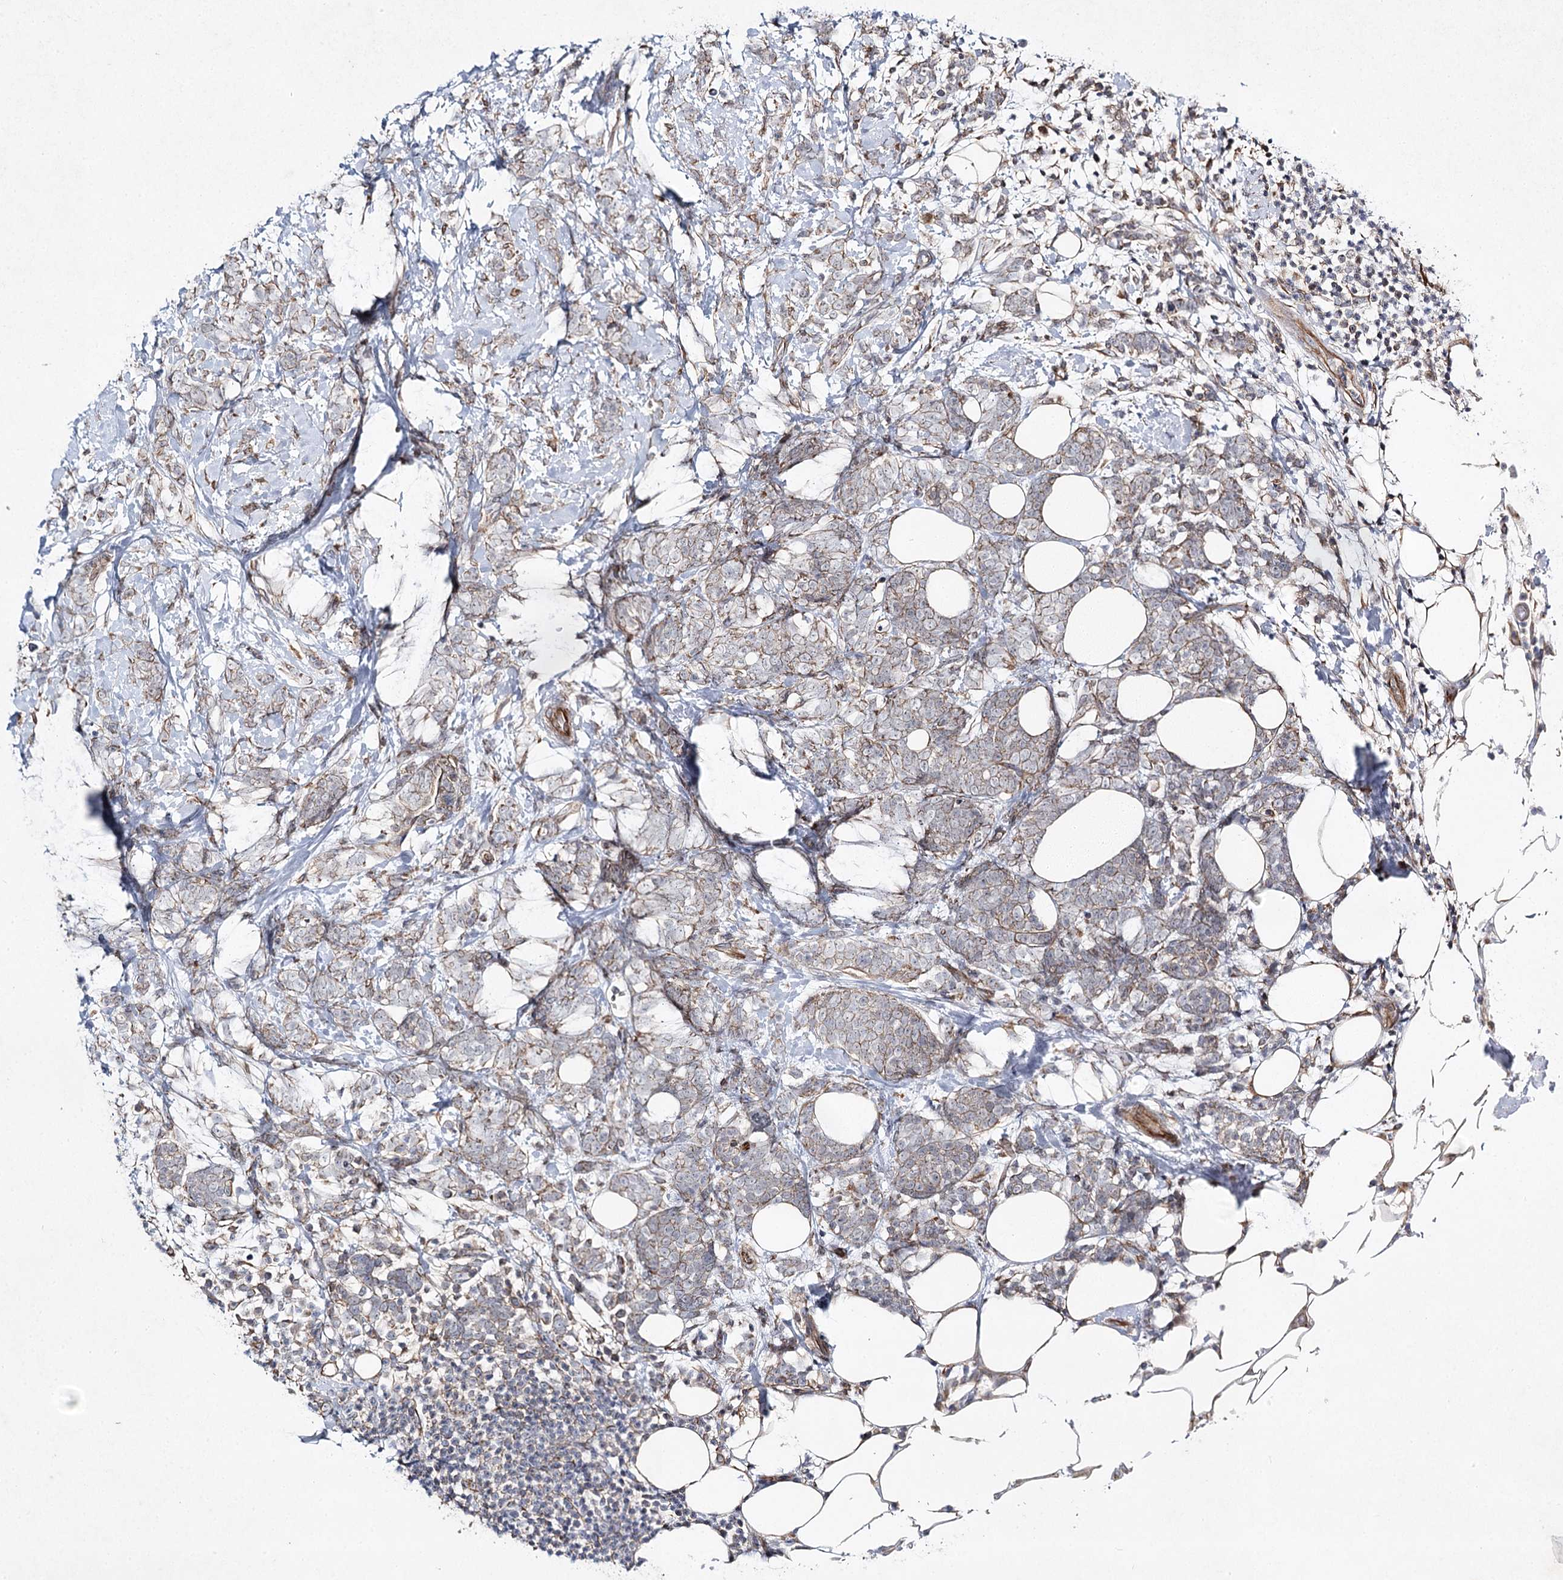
{"staining": {"intensity": "negative", "quantity": "none", "location": "none"}, "tissue": "breast cancer", "cell_type": "Tumor cells", "image_type": "cancer", "snomed": [{"axis": "morphology", "description": "Lobular carcinoma"}, {"axis": "topography", "description": "Breast"}], "caption": "Immunohistochemistry (IHC) of human breast cancer (lobular carcinoma) displays no staining in tumor cells.", "gene": "KIAA0825", "patient": {"sex": "female", "age": 58}}